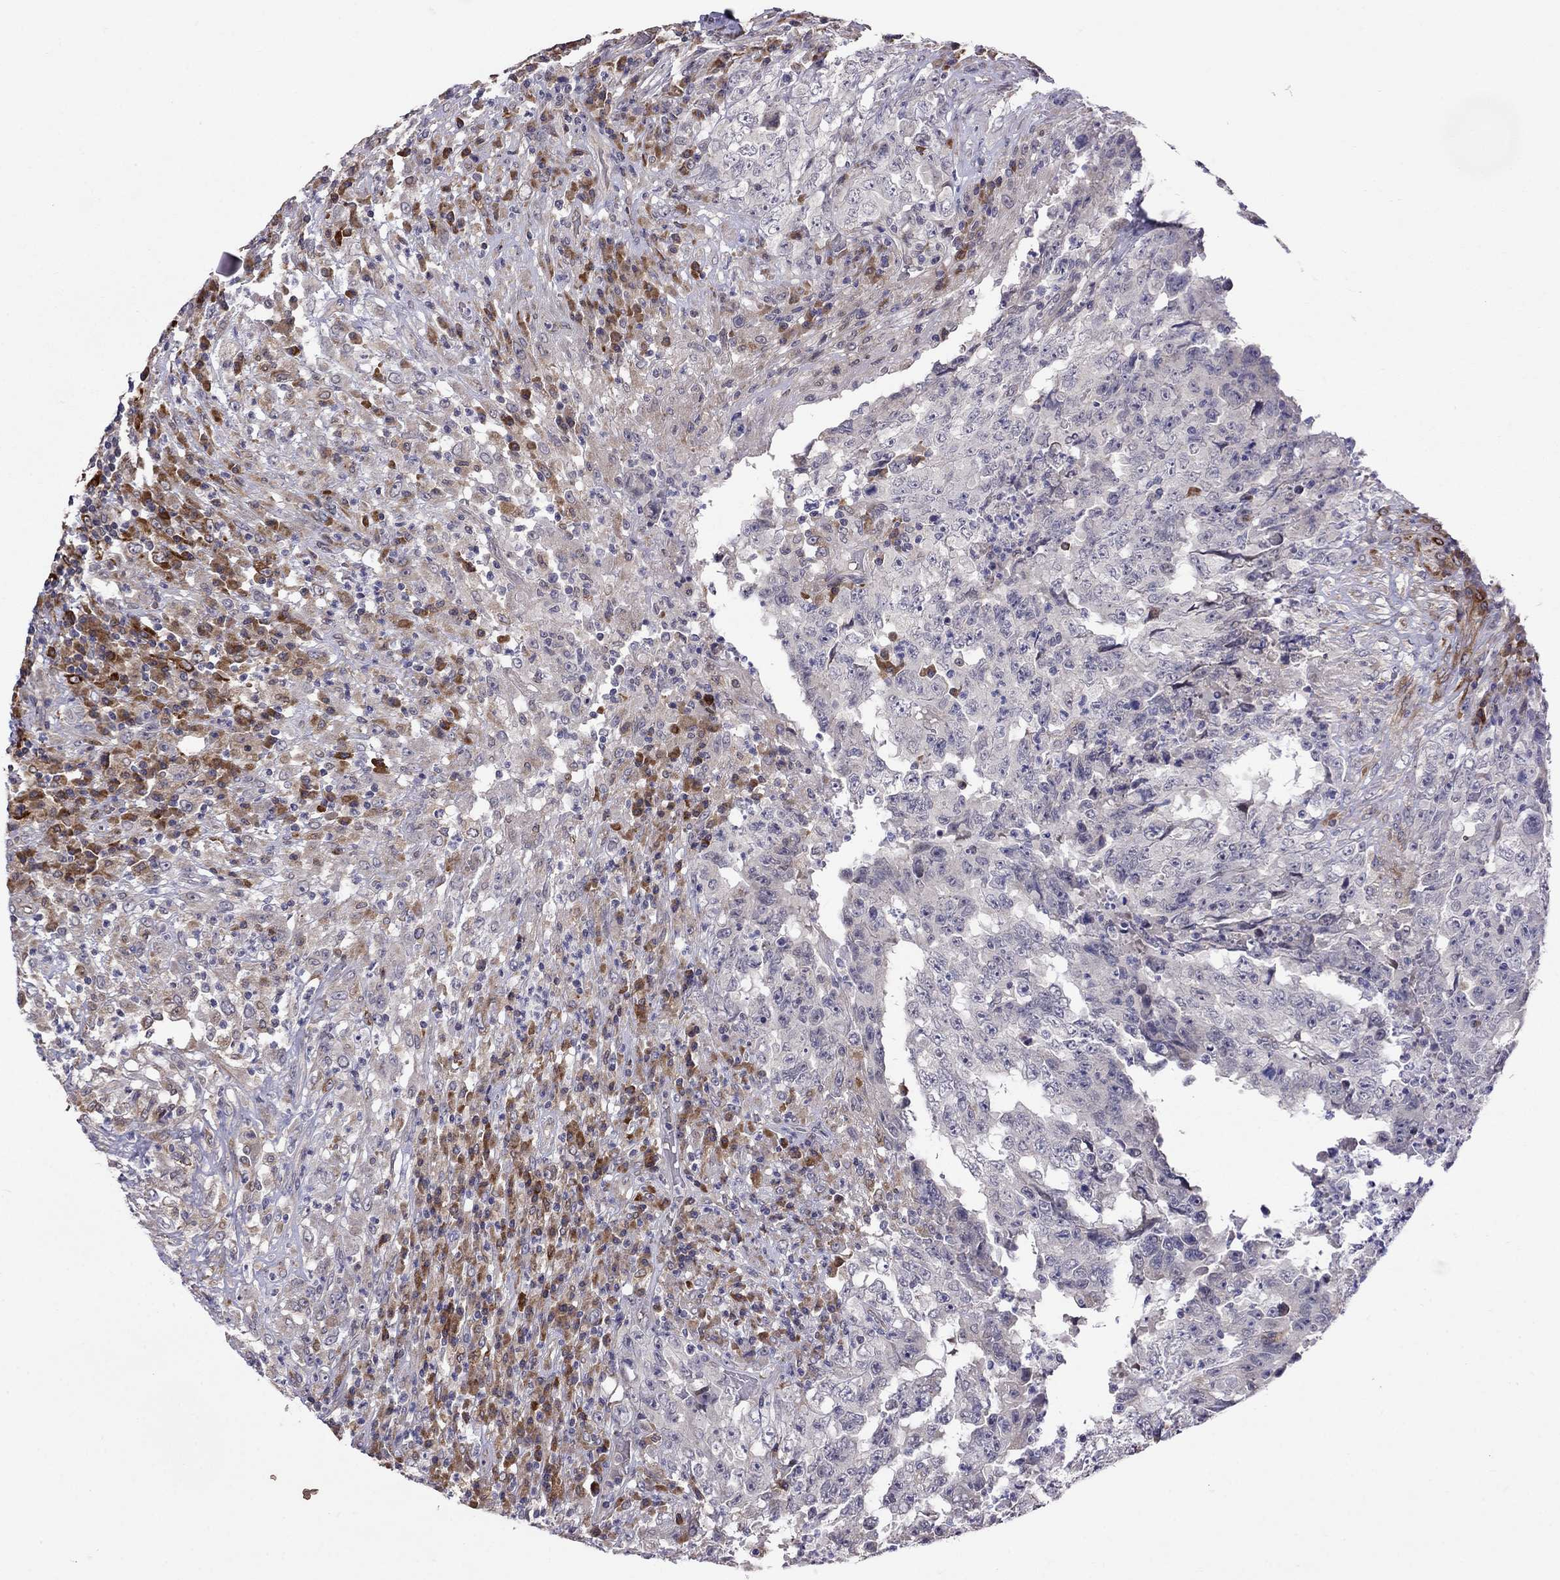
{"staining": {"intensity": "moderate", "quantity": "<25%", "location": "cytoplasmic/membranous"}, "tissue": "testis cancer", "cell_type": "Tumor cells", "image_type": "cancer", "snomed": [{"axis": "morphology", "description": "Necrosis, NOS"}, {"axis": "morphology", "description": "Carcinoma, Embryonal, NOS"}, {"axis": "topography", "description": "Testis"}], "caption": "Immunohistochemistry micrograph of neoplastic tissue: embryonal carcinoma (testis) stained using IHC exhibits low levels of moderate protein expression localized specifically in the cytoplasmic/membranous of tumor cells, appearing as a cytoplasmic/membranous brown color.", "gene": "ADAM28", "patient": {"sex": "male", "age": 19}}